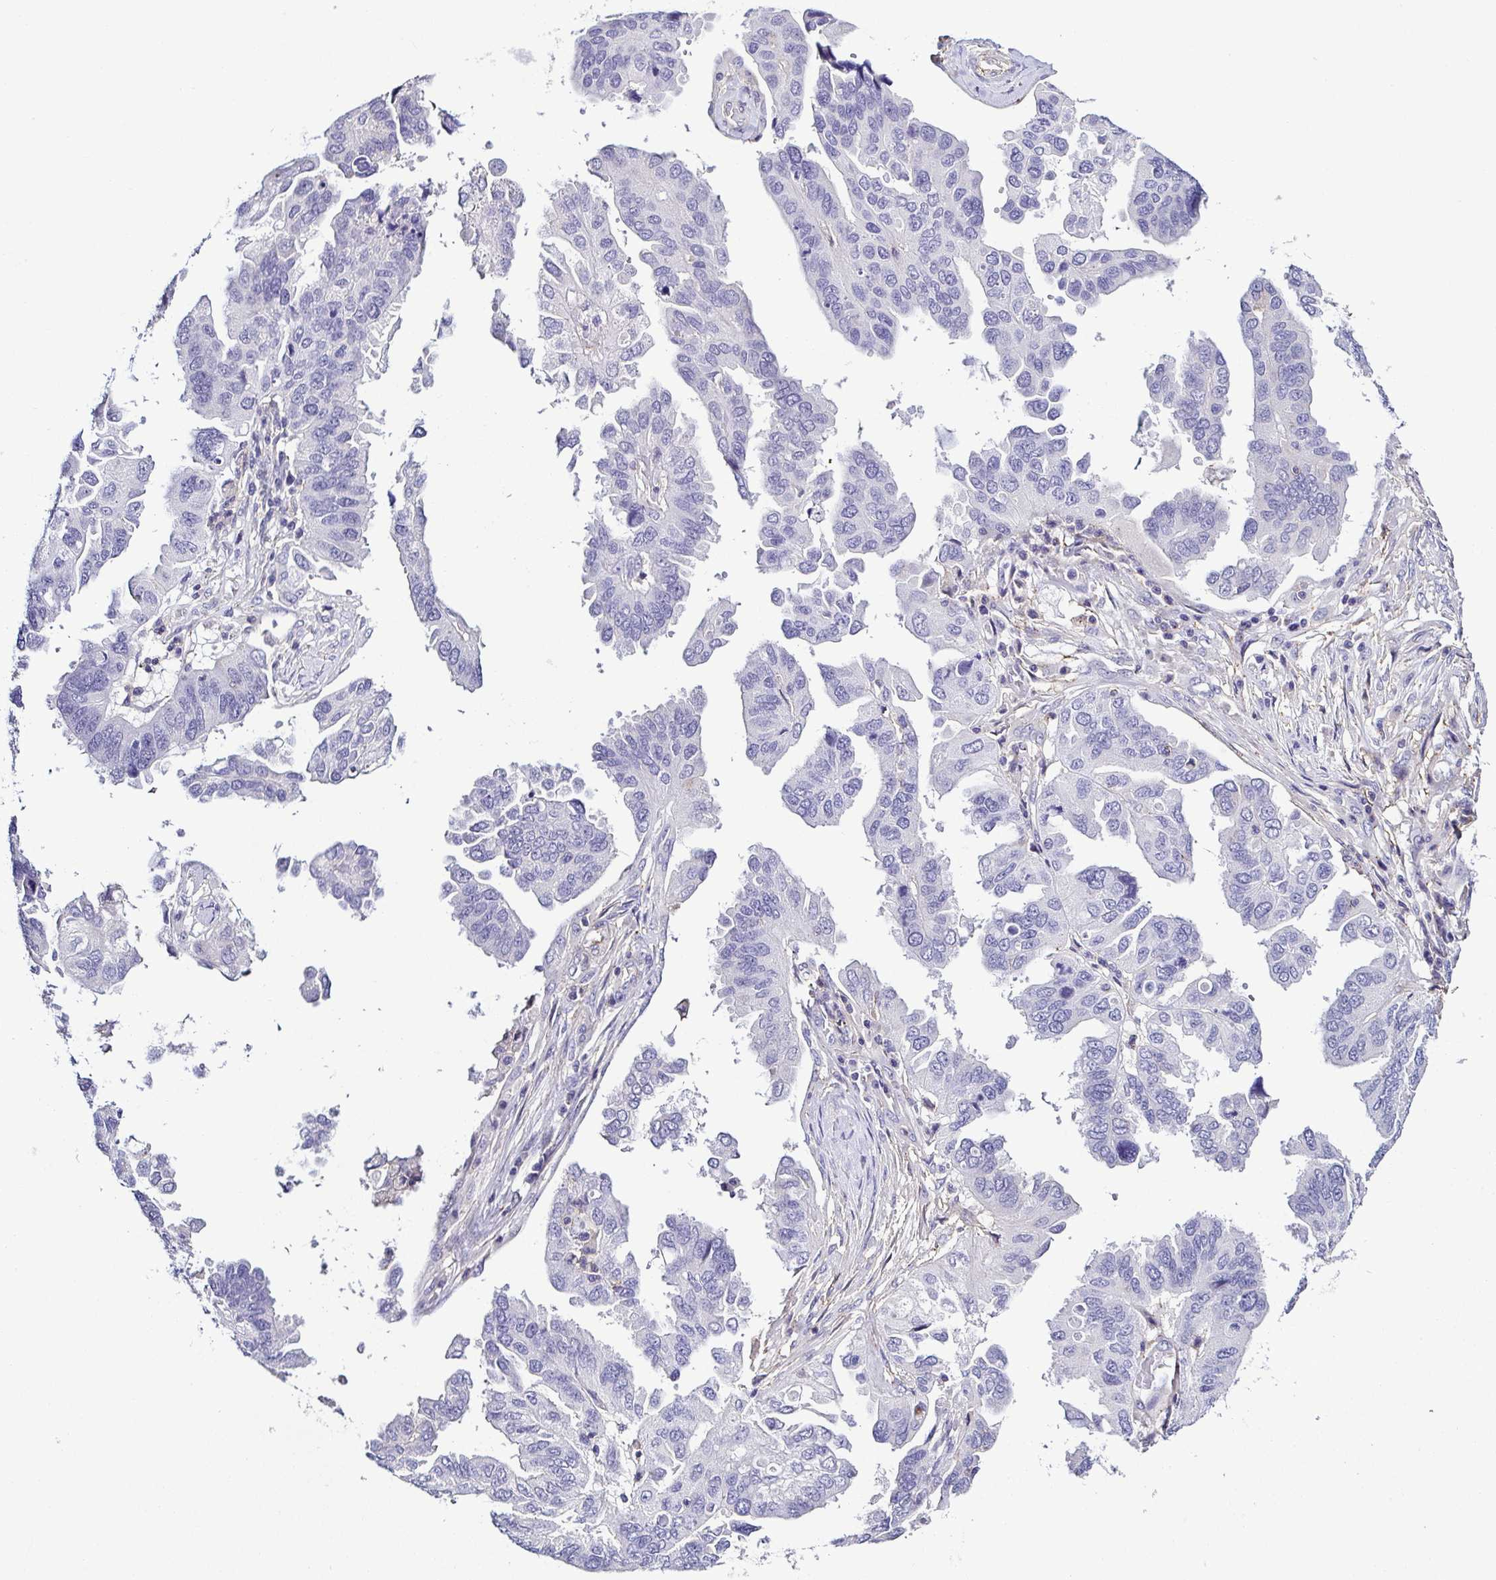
{"staining": {"intensity": "negative", "quantity": "none", "location": "none"}, "tissue": "ovarian cancer", "cell_type": "Tumor cells", "image_type": "cancer", "snomed": [{"axis": "morphology", "description": "Cystadenocarcinoma, serous, NOS"}, {"axis": "topography", "description": "Ovary"}], "caption": "Immunohistochemical staining of human ovarian cancer (serous cystadenocarcinoma) displays no significant positivity in tumor cells.", "gene": "TNNT2", "patient": {"sex": "female", "age": 79}}